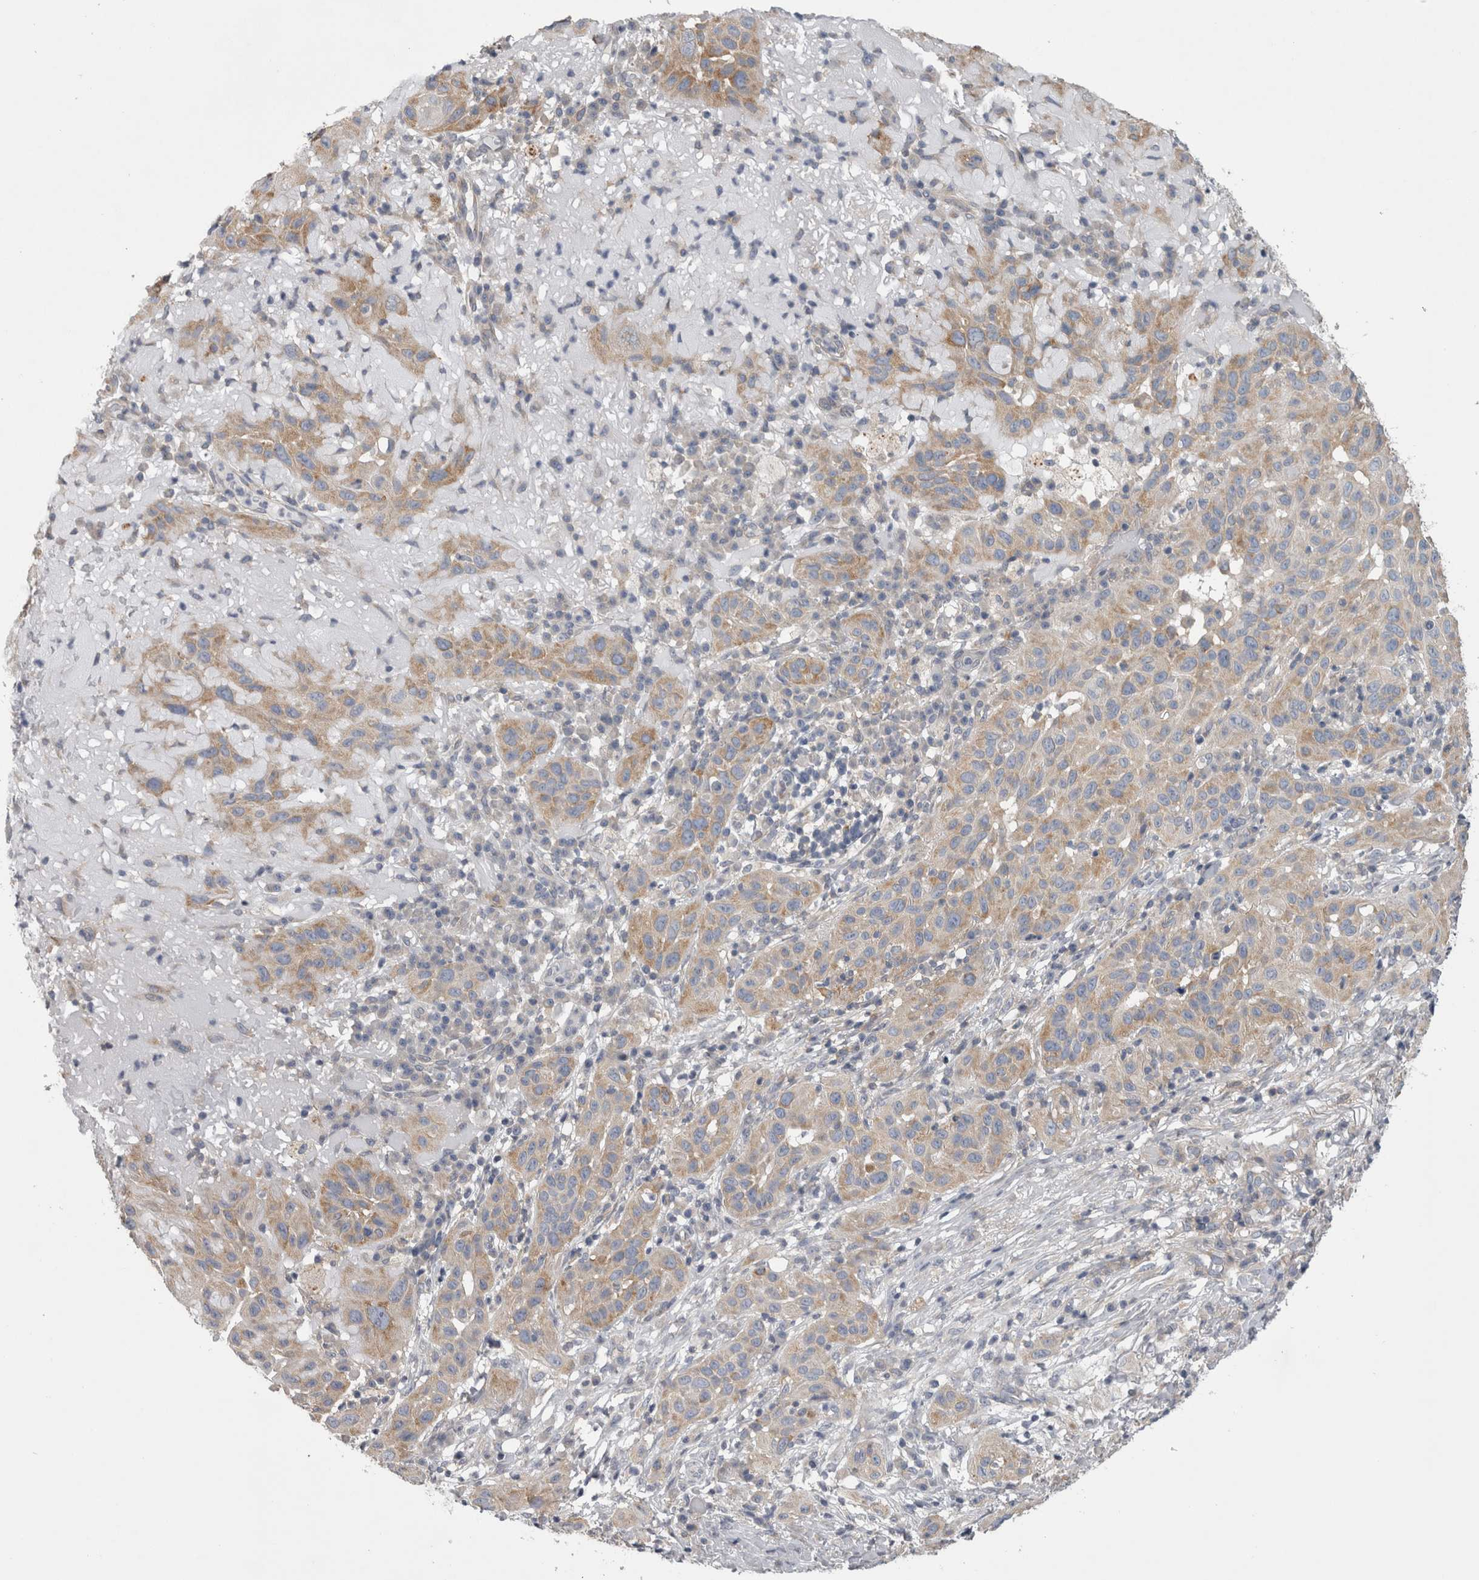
{"staining": {"intensity": "moderate", "quantity": "25%-75%", "location": "cytoplasmic/membranous"}, "tissue": "skin cancer", "cell_type": "Tumor cells", "image_type": "cancer", "snomed": [{"axis": "morphology", "description": "Normal tissue, NOS"}, {"axis": "morphology", "description": "Squamous cell carcinoma, NOS"}, {"axis": "topography", "description": "Skin"}], "caption": "Protein positivity by immunohistochemistry reveals moderate cytoplasmic/membranous positivity in about 25%-75% of tumor cells in skin cancer.", "gene": "PRRC2C", "patient": {"sex": "female", "age": 96}}